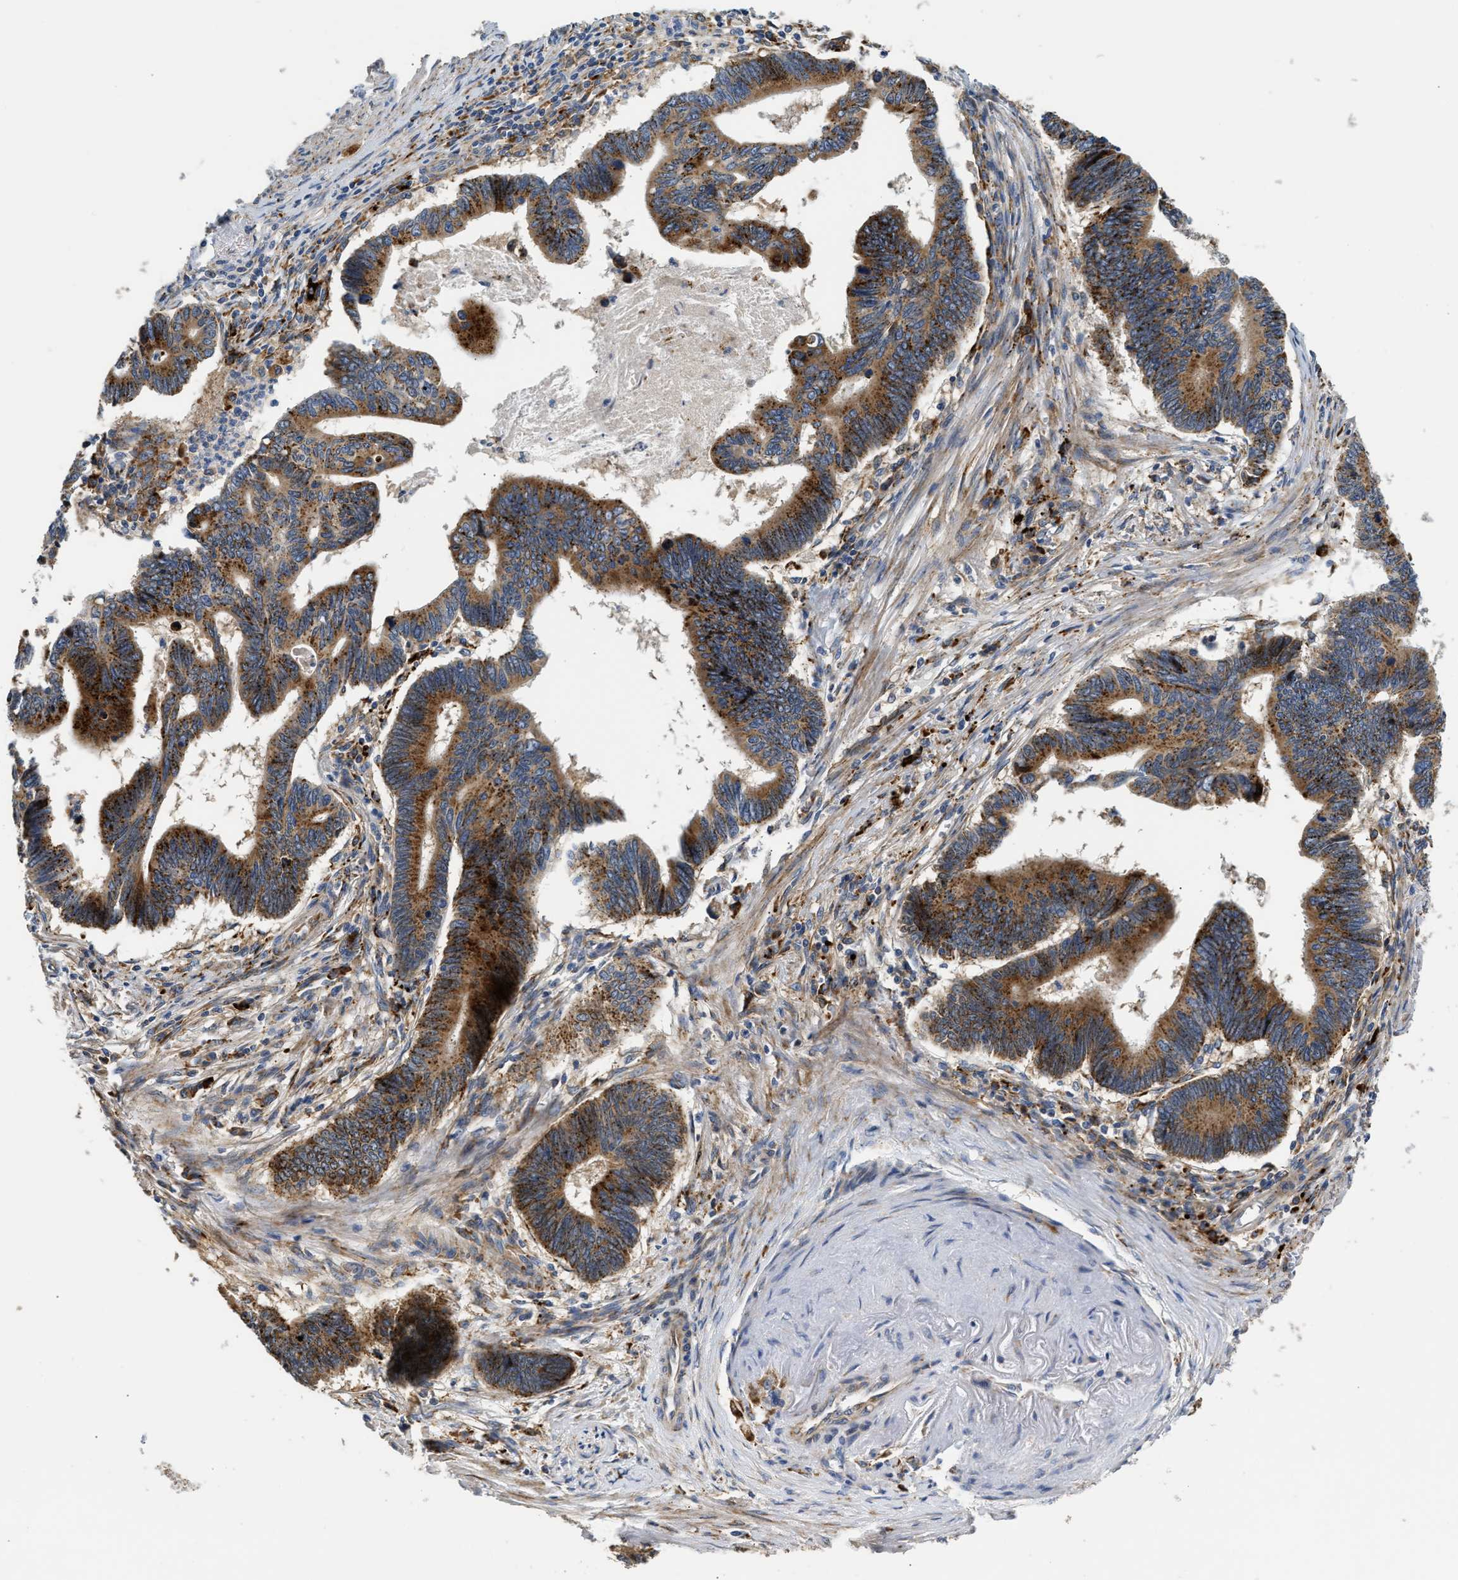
{"staining": {"intensity": "strong", "quantity": ">75%", "location": "cytoplasmic/membranous"}, "tissue": "pancreatic cancer", "cell_type": "Tumor cells", "image_type": "cancer", "snomed": [{"axis": "morphology", "description": "Adenocarcinoma, NOS"}, {"axis": "topography", "description": "Pancreas"}], "caption": "Immunohistochemical staining of pancreatic cancer (adenocarcinoma) exhibits high levels of strong cytoplasmic/membranous expression in about >75% of tumor cells. (DAB = brown stain, brightfield microscopy at high magnification).", "gene": "AMZ1", "patient": {"sex": "female", "age": 70}}